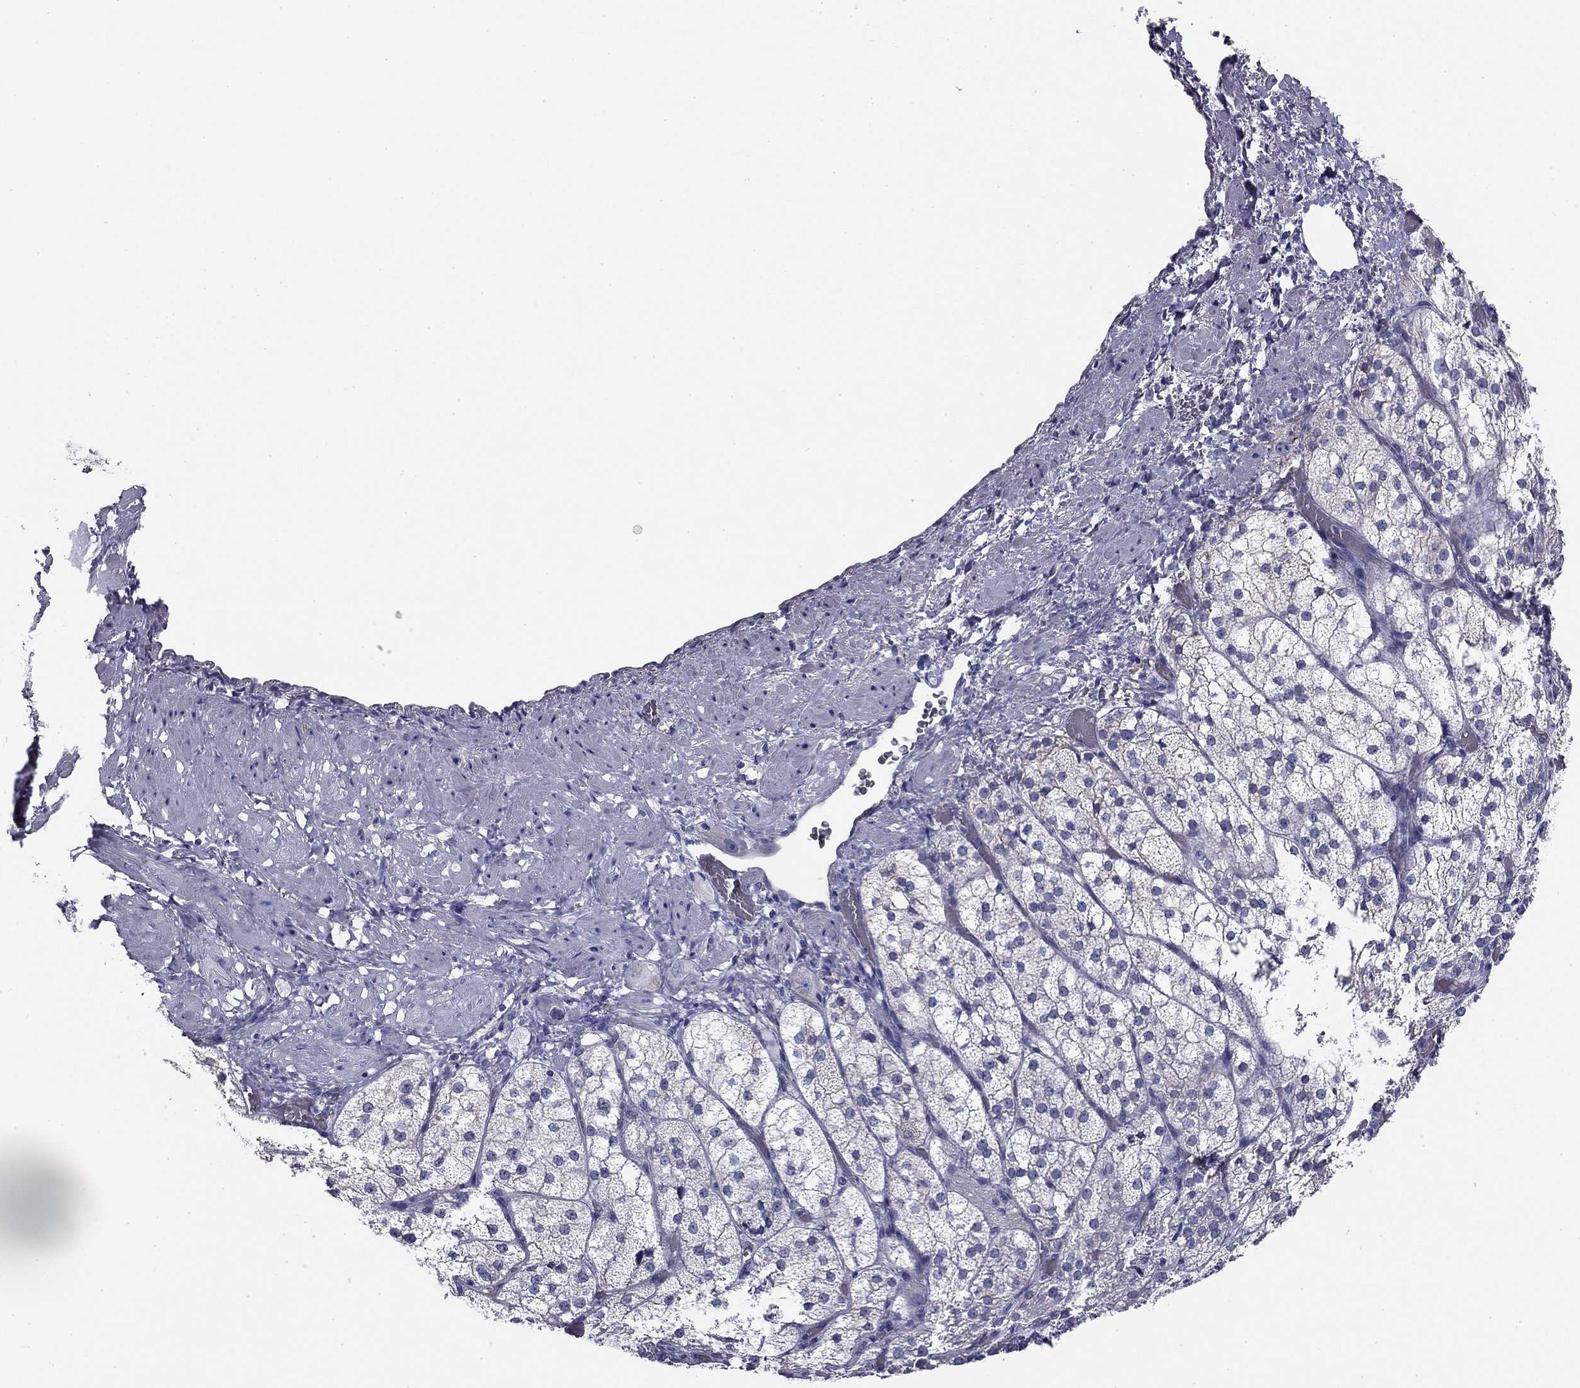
{"staining": {"intensity": "negative", "quantity": "none", "location": "none"}, "tissue": "adrenal gland", "cell_type": "Glandular cells", "image_type": "normal", "snomed": [{"axis": "morphology", "description": "Normal tissue, NOS"}, {"axis": "topography", "description": "Adrenal gland"}], "caption": "Adrenal gland stained for a protein using immunohistochemistry displays no staining glandular cells.", "gene": "CPLX4", "patient": {"sex": "female", "age": 60}}